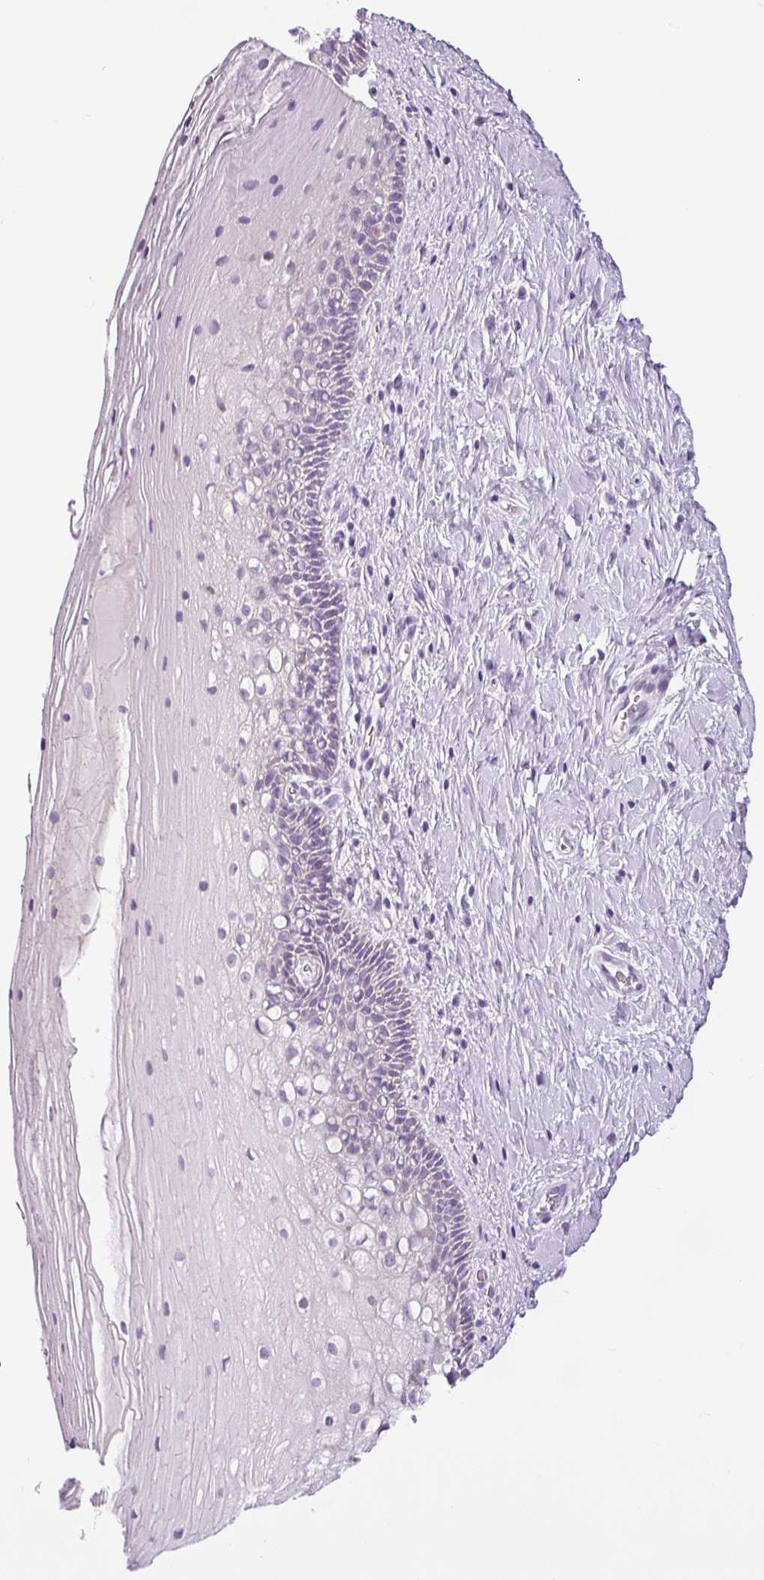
{"staining": {"intensity": "negative", "quantity": "none", "location": "none"}, "tissue": "cervix", "cell_type": "Glandular cells", "image_type": "normal", "snomed": [{"axis": "morphology", "description": "Normal tissue, NOS"}, {"axis": "topography", "description": "Cervix"}], "caption": "Glandular cells are negative for protein expression in normal human cervix. (DAB (3,3'-diaminobenzidine) IHC visualized using brightfield microscopy, high magnification).", "gene": "HMCN2", "patient": {"sex": "female", "age": 36}}